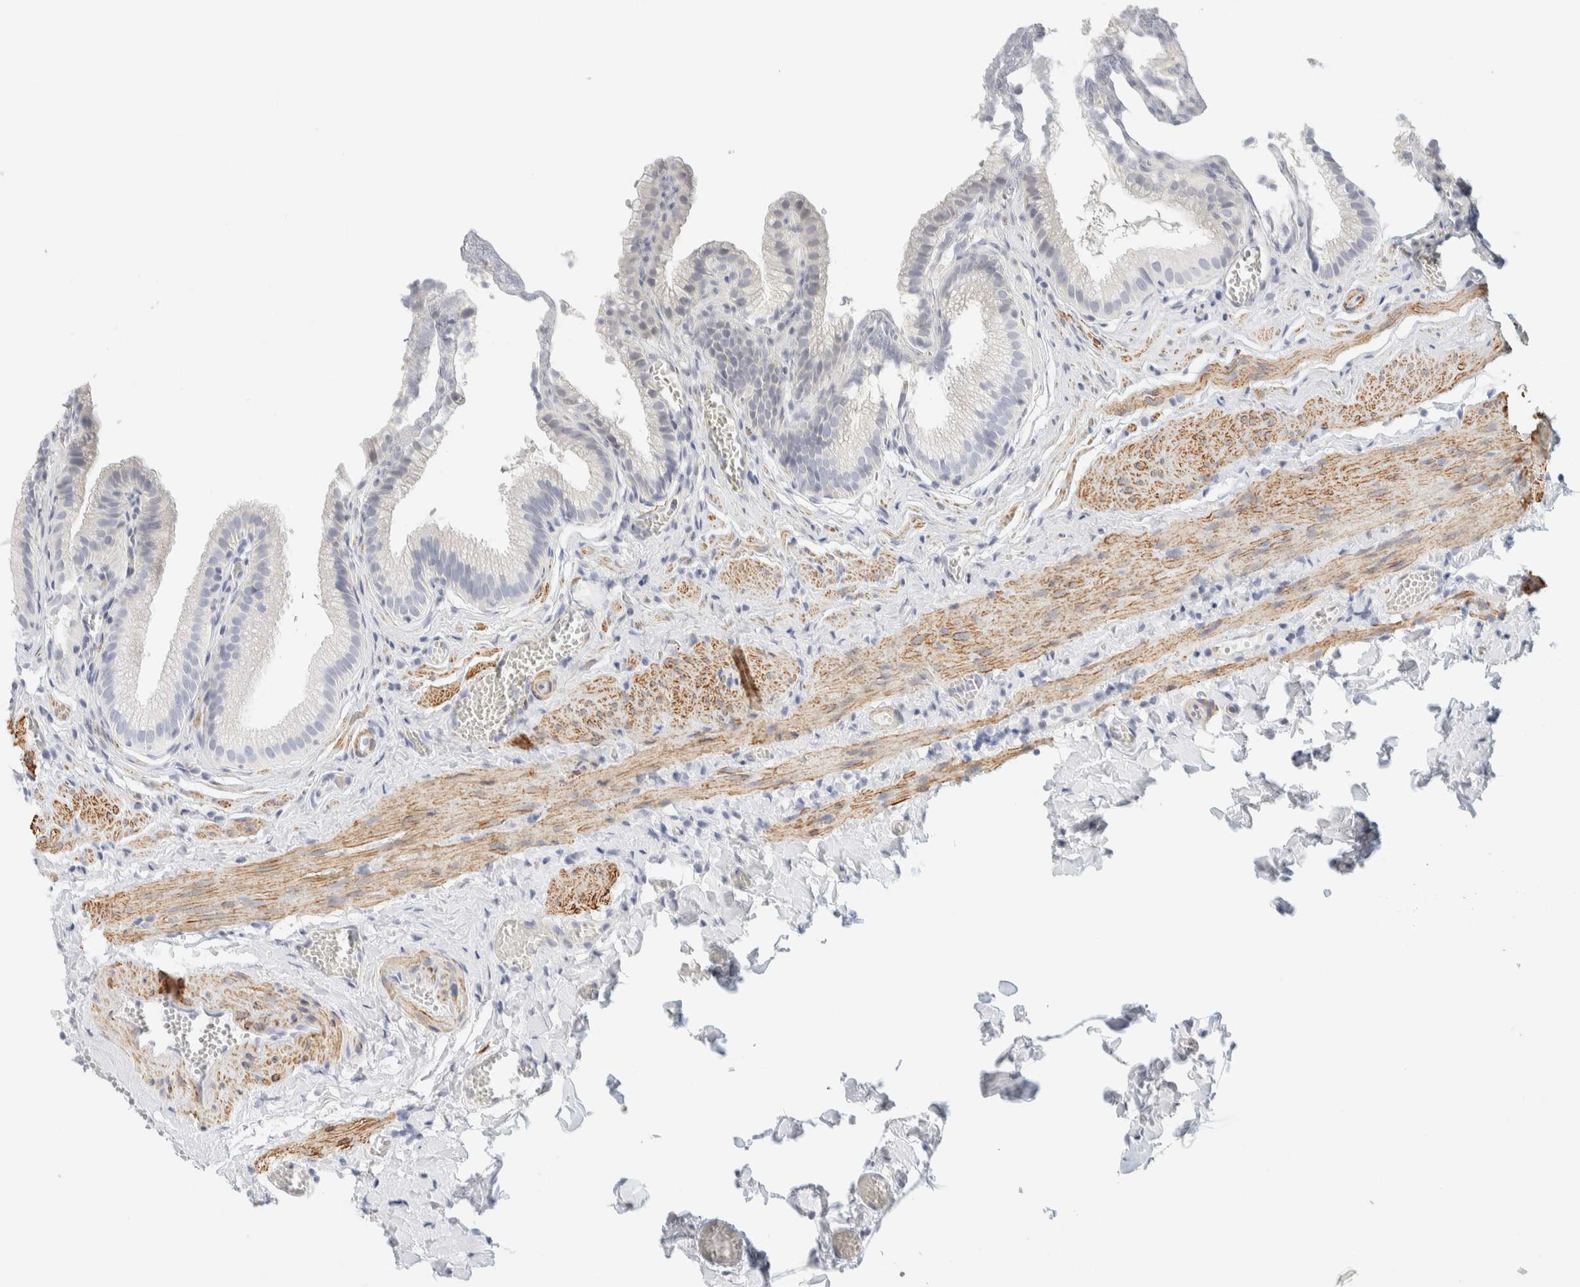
{"staining": {"intensity": "negative", "quantity": "none", "location": "none"}, "tissue": "gallbladder", "cell_type": "Glandular cells", "image_type": "normal", "snomed": [{"axis": "morphology", "description": "Normal tissue, NOS"}, {"axis": "topography", "description": "Gallbladder"}], "caption": "Protein analysis of benign gallbladder displays no significant positivity in glandular cells. (Stains: DAB (3,3'-diaminobenzidine) immunohistochemistry with hematoxylin counter stain, Microscopy: brightfield microscopy at high magnification).", "gene": "AFMID", "patient": {"sex": "male", "age": 38}}